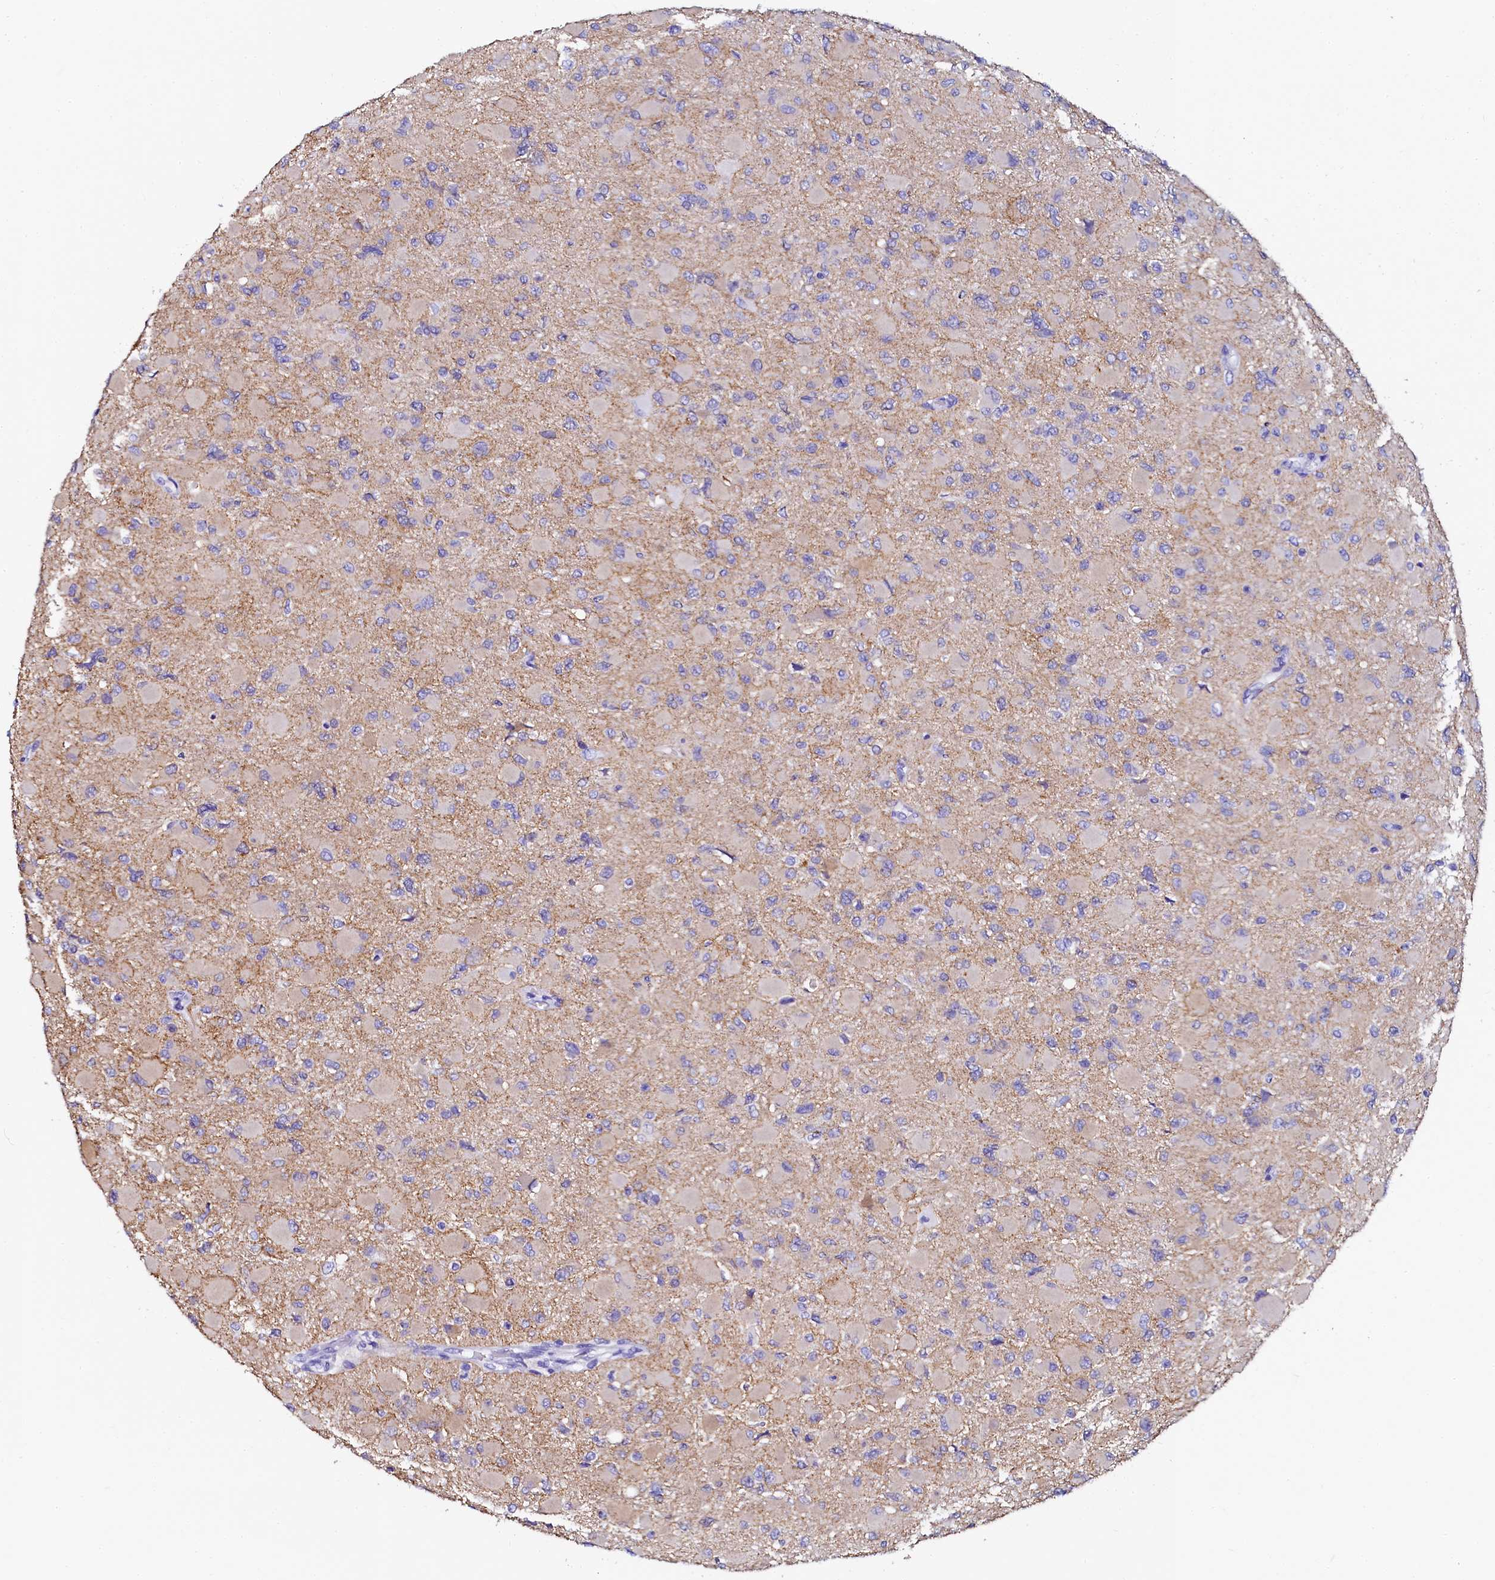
{"staining": {"intensity": "negative", "quantity": "none", "location": "none"}, "tissue": "glioma", "cell_type": "Tumor cells", "image_type": "cancer", "snomed": [{"axis": "morphology", "description": "Glioma, malignant, High grade"}, {"axis": "topography", "description": "Cerebral cortex"}], "caption": "Glioma stained for a protein using immunohistochemistry (IHC) reveals no positivity tumor cells.", "gene": "SORD", "patient": {"sex": "female", "age": 36}}